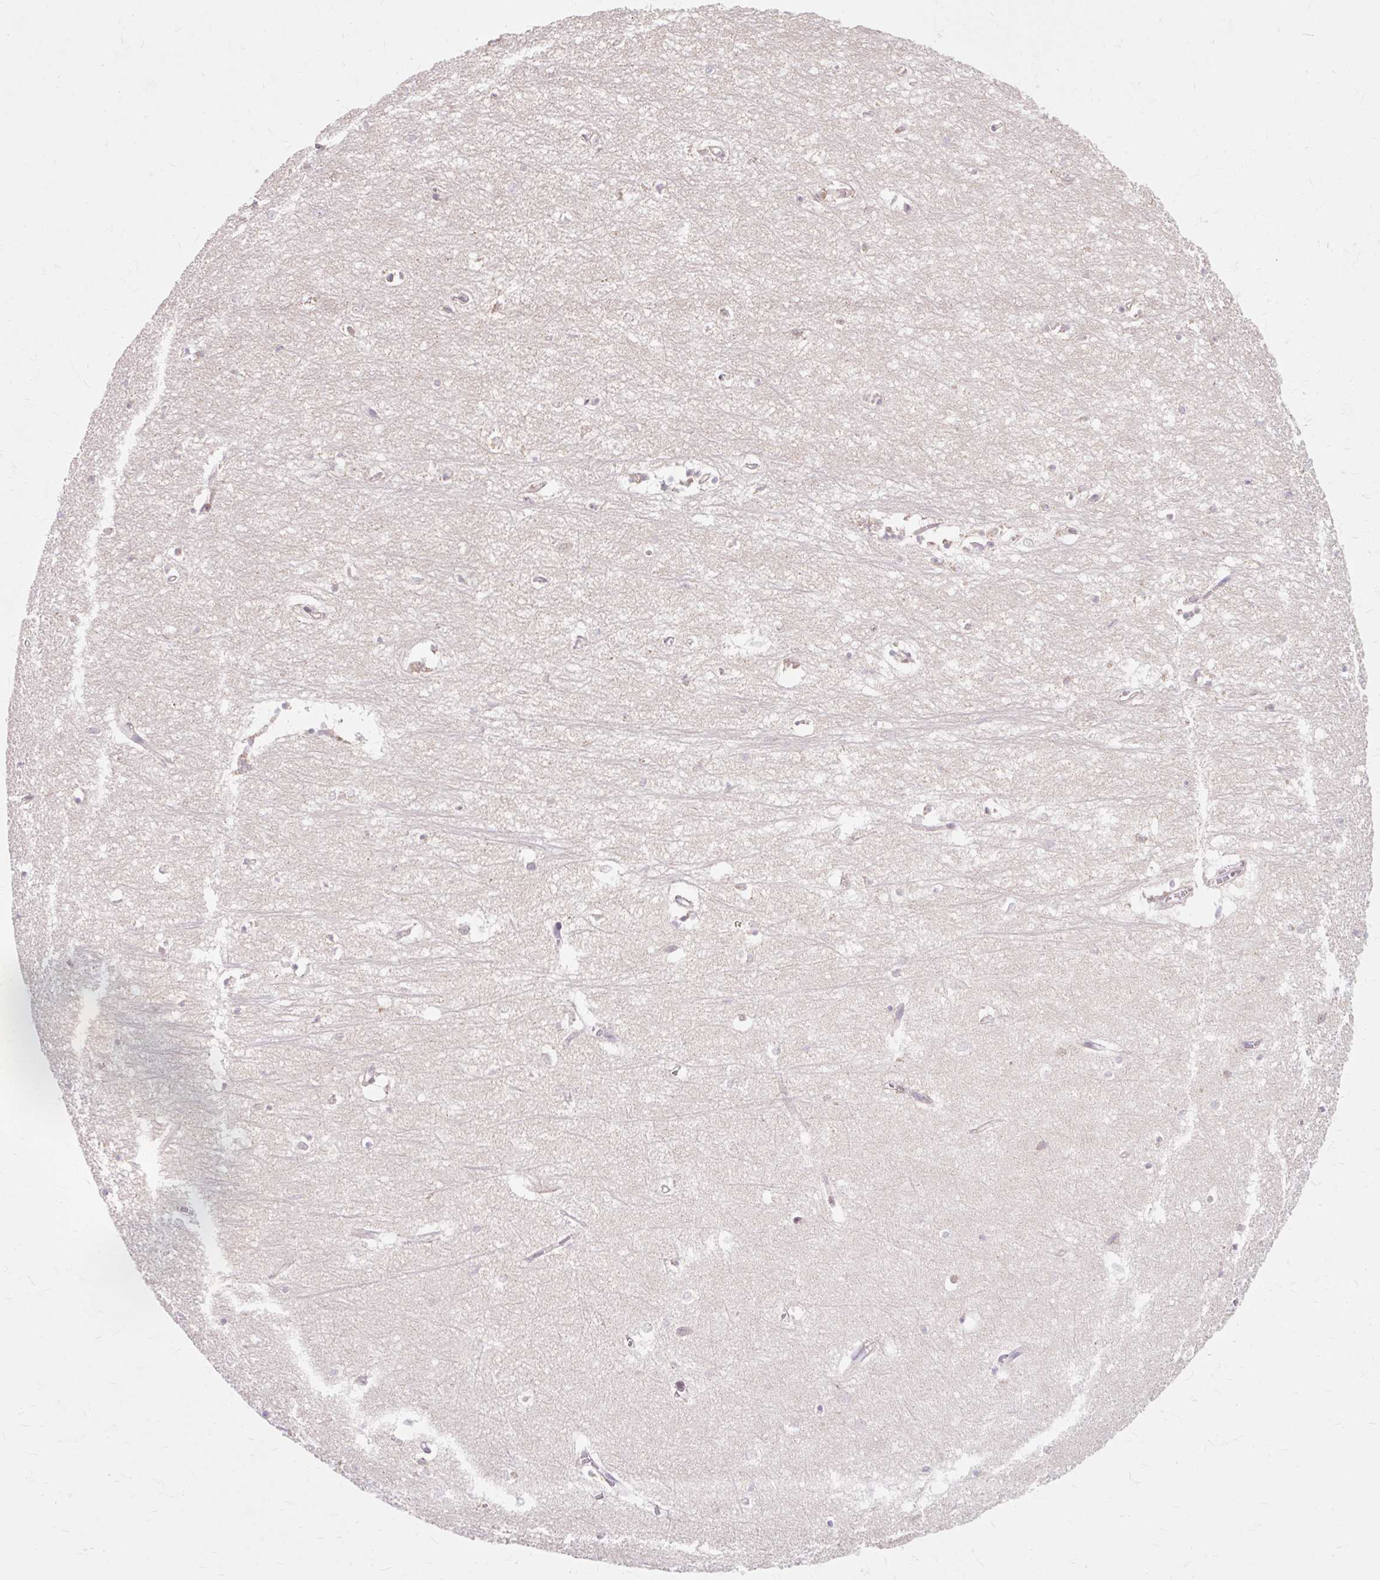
{"staining": {"intensity": "negative", "quantity": "none", "location": "none"}, "tissue": "hippocampus", "cell_type": "Glial cells", "image_type": "normal", "snomed": [{"axis": "morphology", "description": "Normal tissue, NOS"}, {"axis": "topography", "description": "Hippocampus"}], "caption": "High magnification brightfield microscopy of normal hippocampus stained with DAB (3,3'-diaminobenzidine) (brown) and counterstained with hematoxylin (blue): glial cells show no significant positivity. (DAB (3,3'-diaminobenzidine) immunohistochemistry (IHC), high magnification).", "gene": "GEMIN2", "patient": {"sex": "female", "age": 64}}